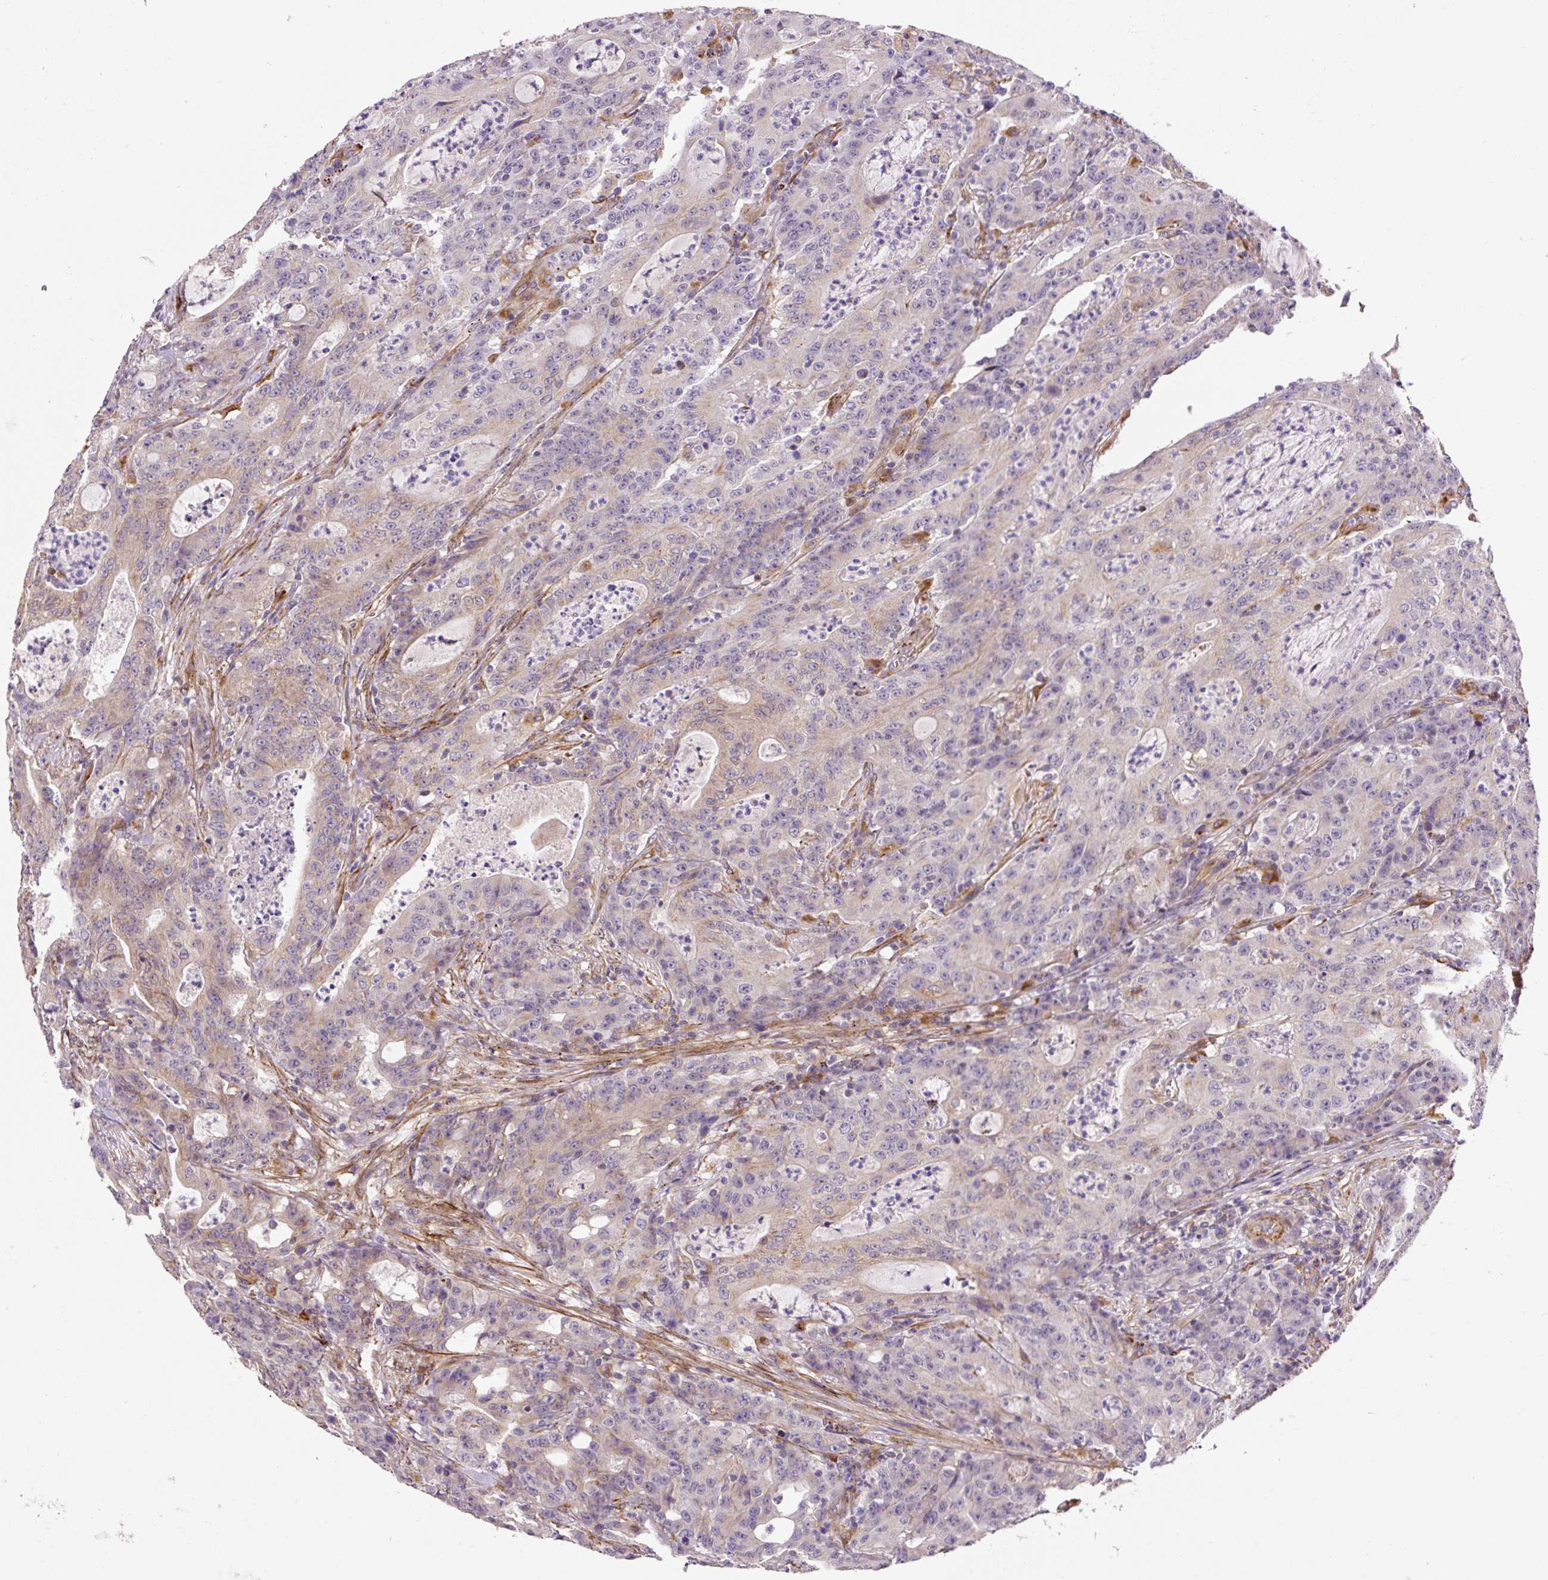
{"staining": {"intensity": "weak", "quantity": "<25%", "location": "cytoplasmic/membranous"}, "tissue": "colorectal cancer", "cell_type": "Tumor cells", "image_type": "cancer", "snomed": [{"axis": "morphology", "description": "Adenocarcinoma, NOS"}, {"axis": "topography", "description": "Colon"}], "caption": "An IHC micrograph of colorectal adenocarcinoma is shown. There is no staining in tumor cells of colorectal adenocarcinoma.", "gene": "RNF170", "patient": {"sex": "male", "age": 83}}